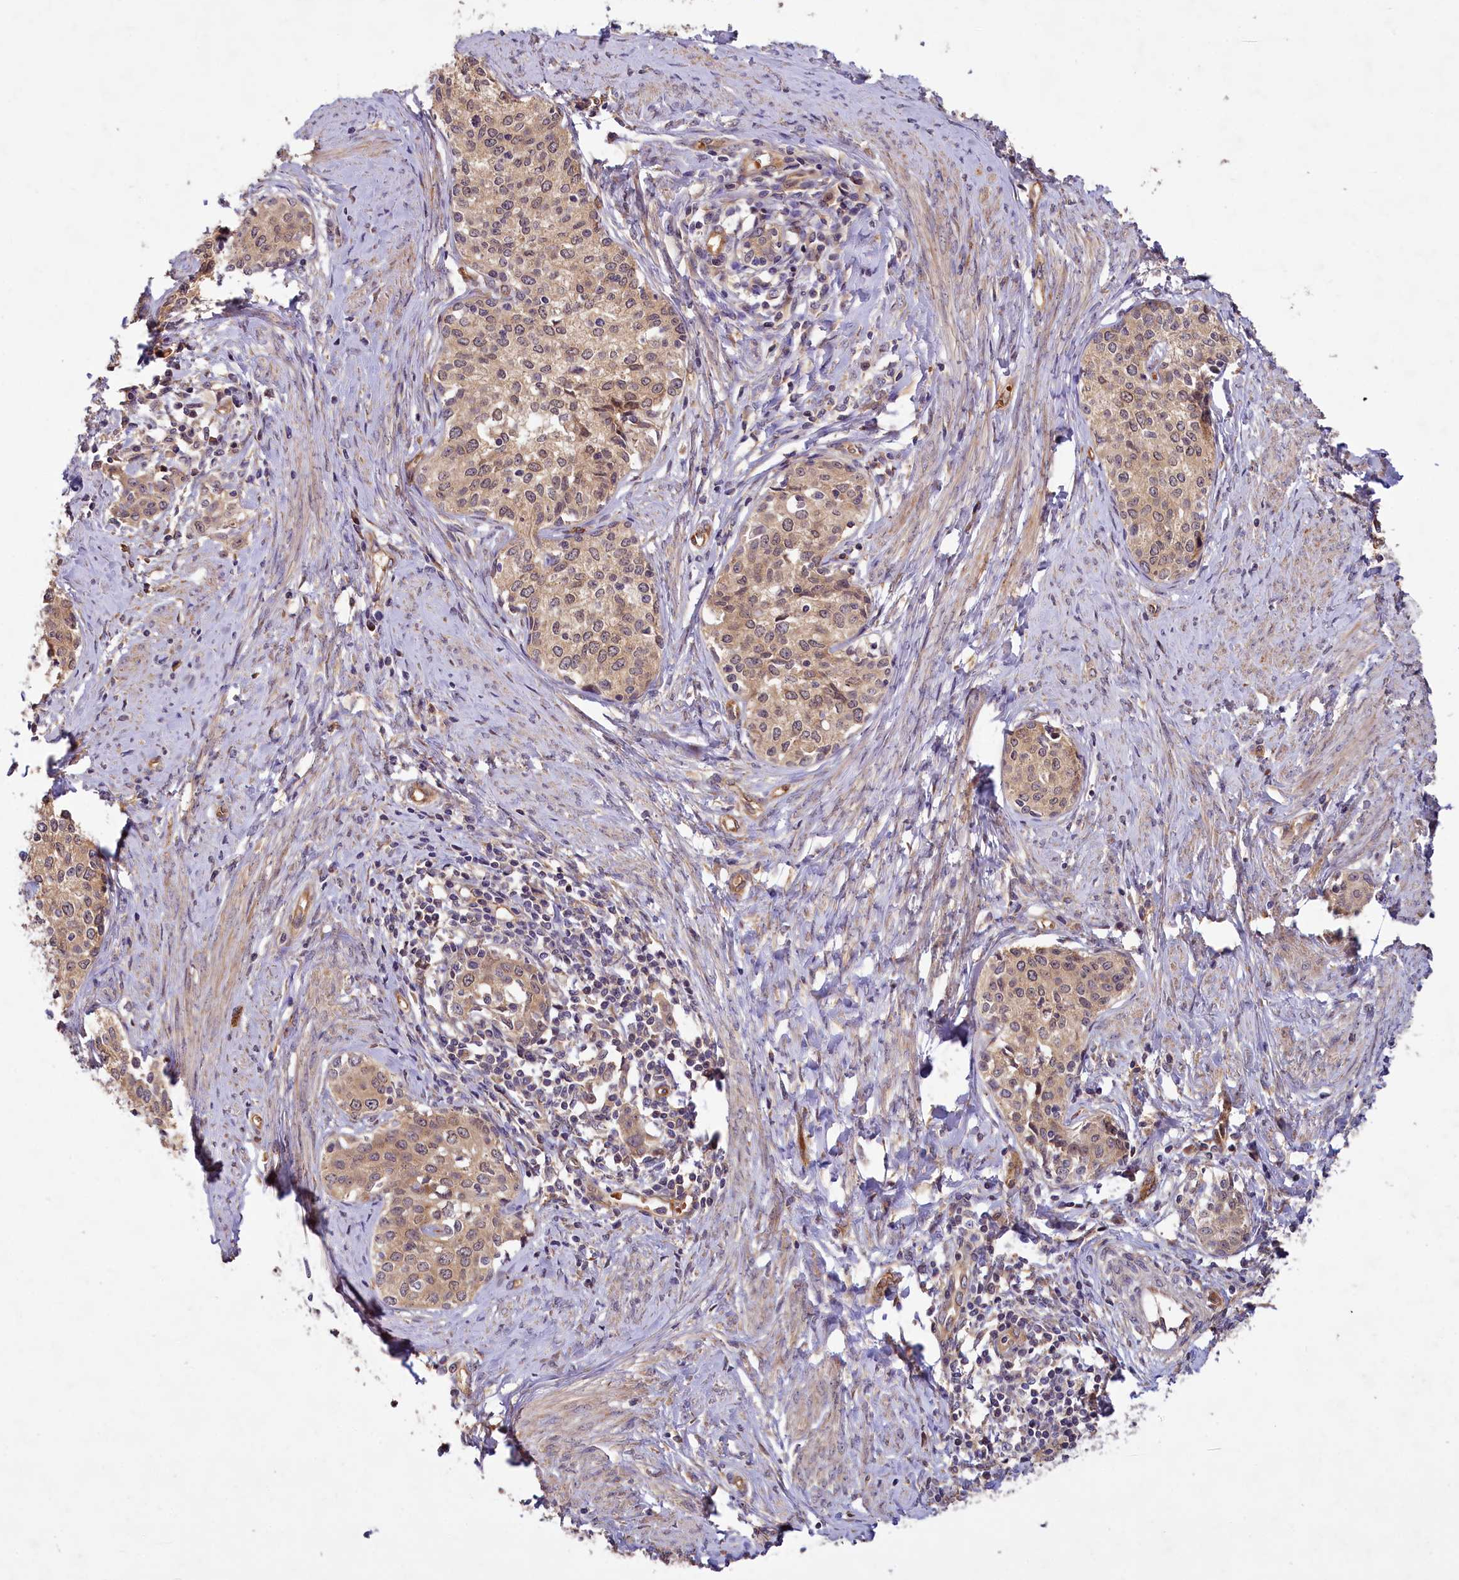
{"staining": {"intensity": "moderate", "quantity": ">75%", "location": "cytoplasmic/membranous,nuclear"}, "tissue": "cervical cancer", "cell_type": "Tumor cells", "image_type": "cancer", "snomed": [{"axis": "morphology", "description": "Squamous cell carcinoma, NOS"}, {"axis": "morphology", "description": "Adenocarcinoma, NOS"}, {"axis": "topography", "description": "Cervix"}], "caption": "Immunohistochemical staining of cervical cancer exhibits medium levels of moderate cytoplasmic/membranous and nuclear protein expression in about >75% of tumor cells. (DAB IHC, brown staining for protein, blue staining for nuclei).", "gene": "PKN2", "patient": {"sex": "female", "age": 52}}